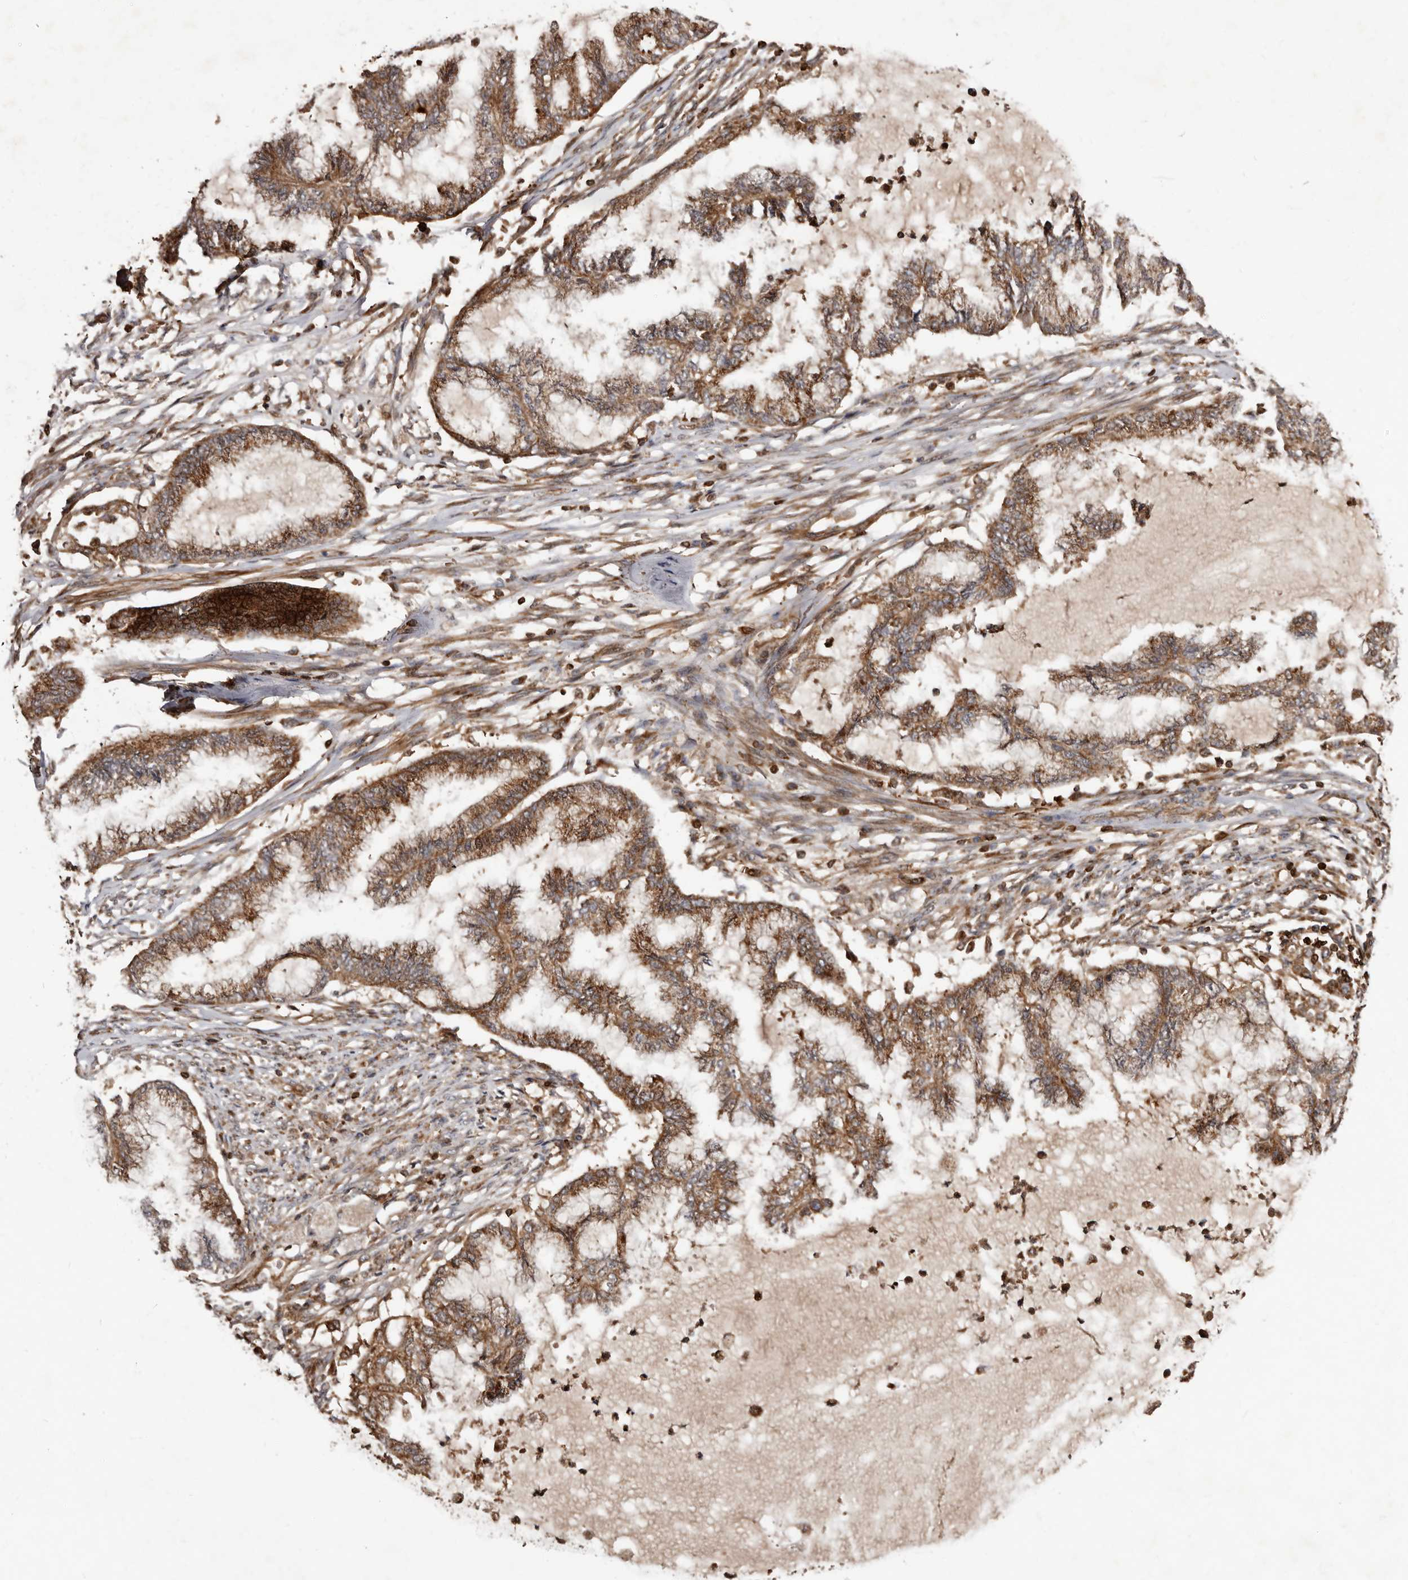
{"staining": {"intensity": "strong", "quantity": ">75%", "location": "cytoplasmic/membranous"}, "tissue": "endometrial cancer", "cell_type": "Tumor cells", "image_type": "cancer", "snomed": [{"axis": "morphology", "description": "Adenocarcinoma, NOS"}, {"axis": "topography", "description": "Endometrium"}], "caption": "About >75% of tumor cells in endometrial cancer (adenocarcinoma) show strong cytoplasmic/membranous protein expression as visualized by brown immunohistochemical staining.", "gene": "BAX", "patient": {"sex": "female", "age": 86}}